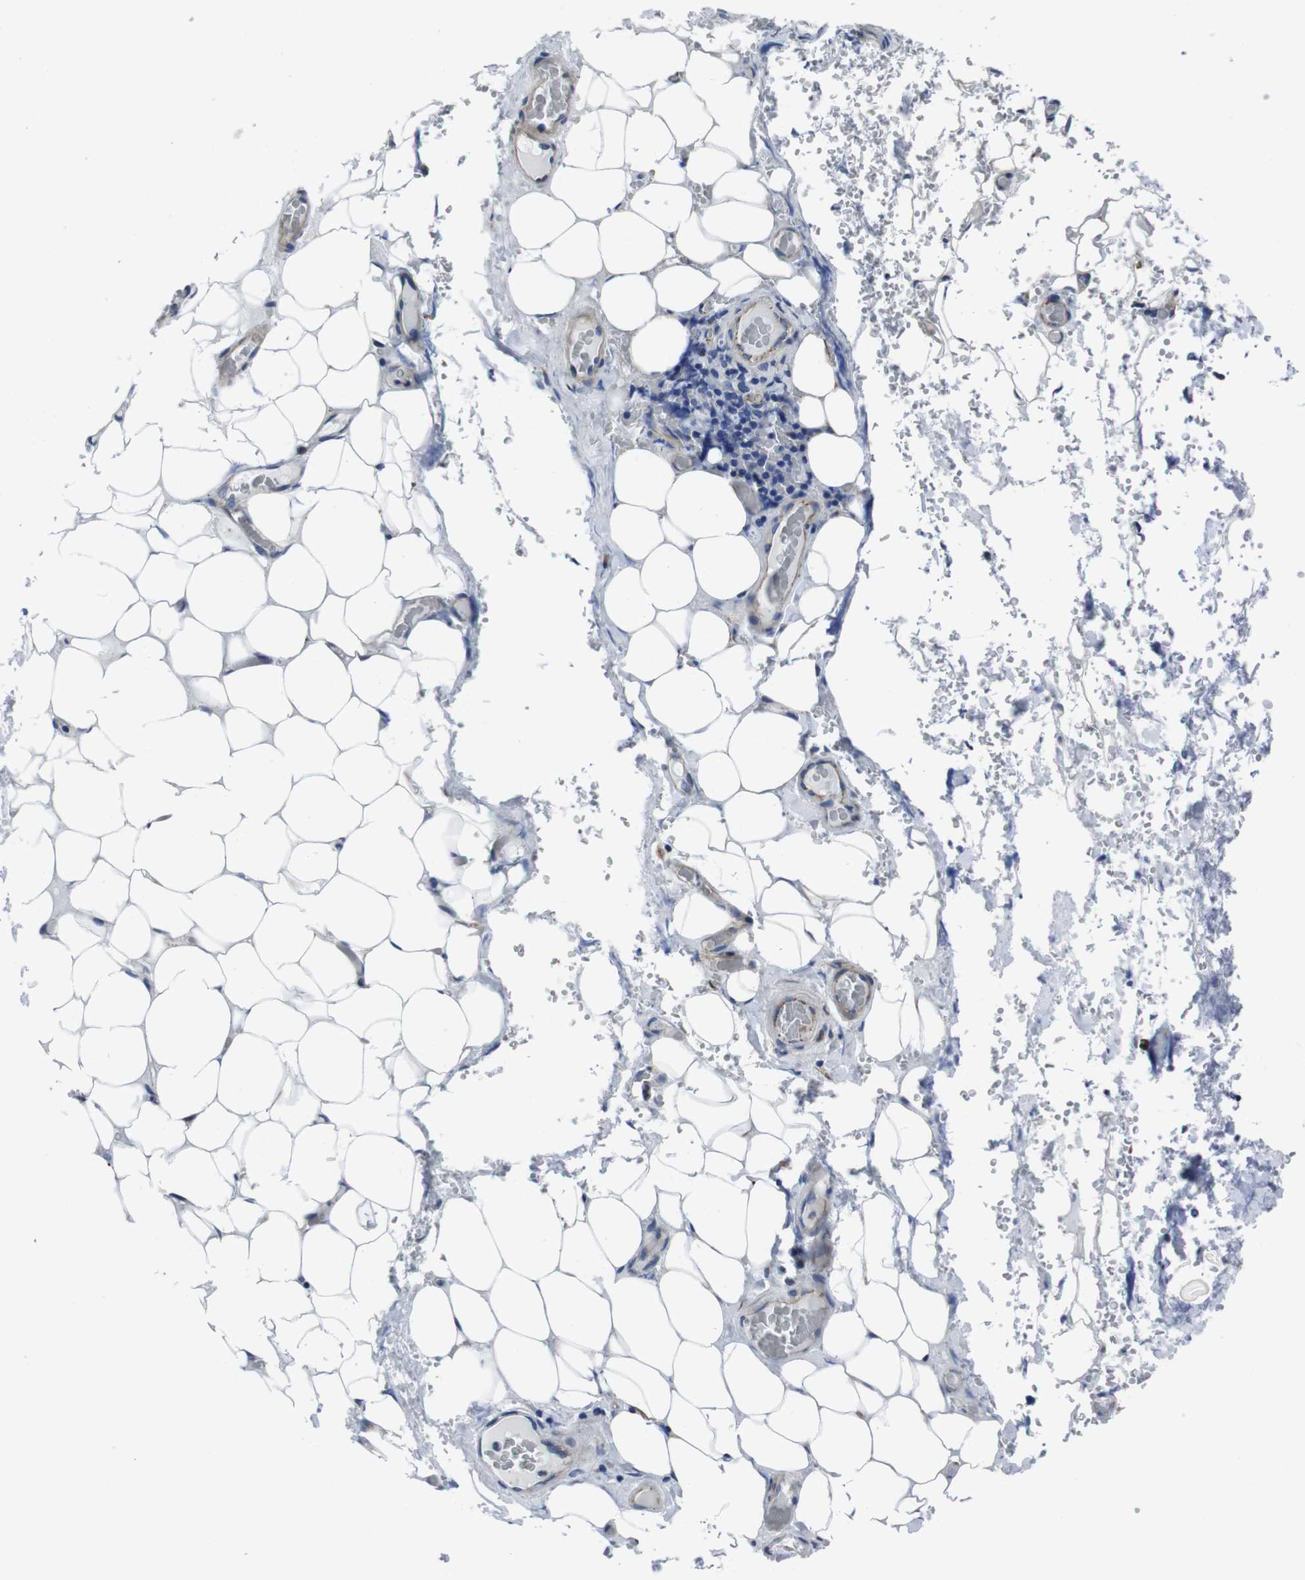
{"staining": {"intensity": "negative", "quantity": "none", "location": "none"}, "tissue": "adipose tissue", "cell_type": "Adipocytes", "image_type": "normal", "snomed": [{"axis": "morphology", "description": "Normal tissue, NOS"}, {"axis": "morphology", "description": "Adenocarcinoma, NOS"}, {"axis": "topography", "description": "Esophagus"}], "caption": "An immunohistochemistry photomicrograph of unremarkable adipose tissue is shown. There is no staining in adipocytes of adipose tissue. Brightfield microscopy of IHC stained with DAB (3,3'-diaminobenzidine) (brown) and hematoxylin (blue), captured at high magnification.", "gene": "NUMB", "patient": {"sex": "male", "age": 62}}